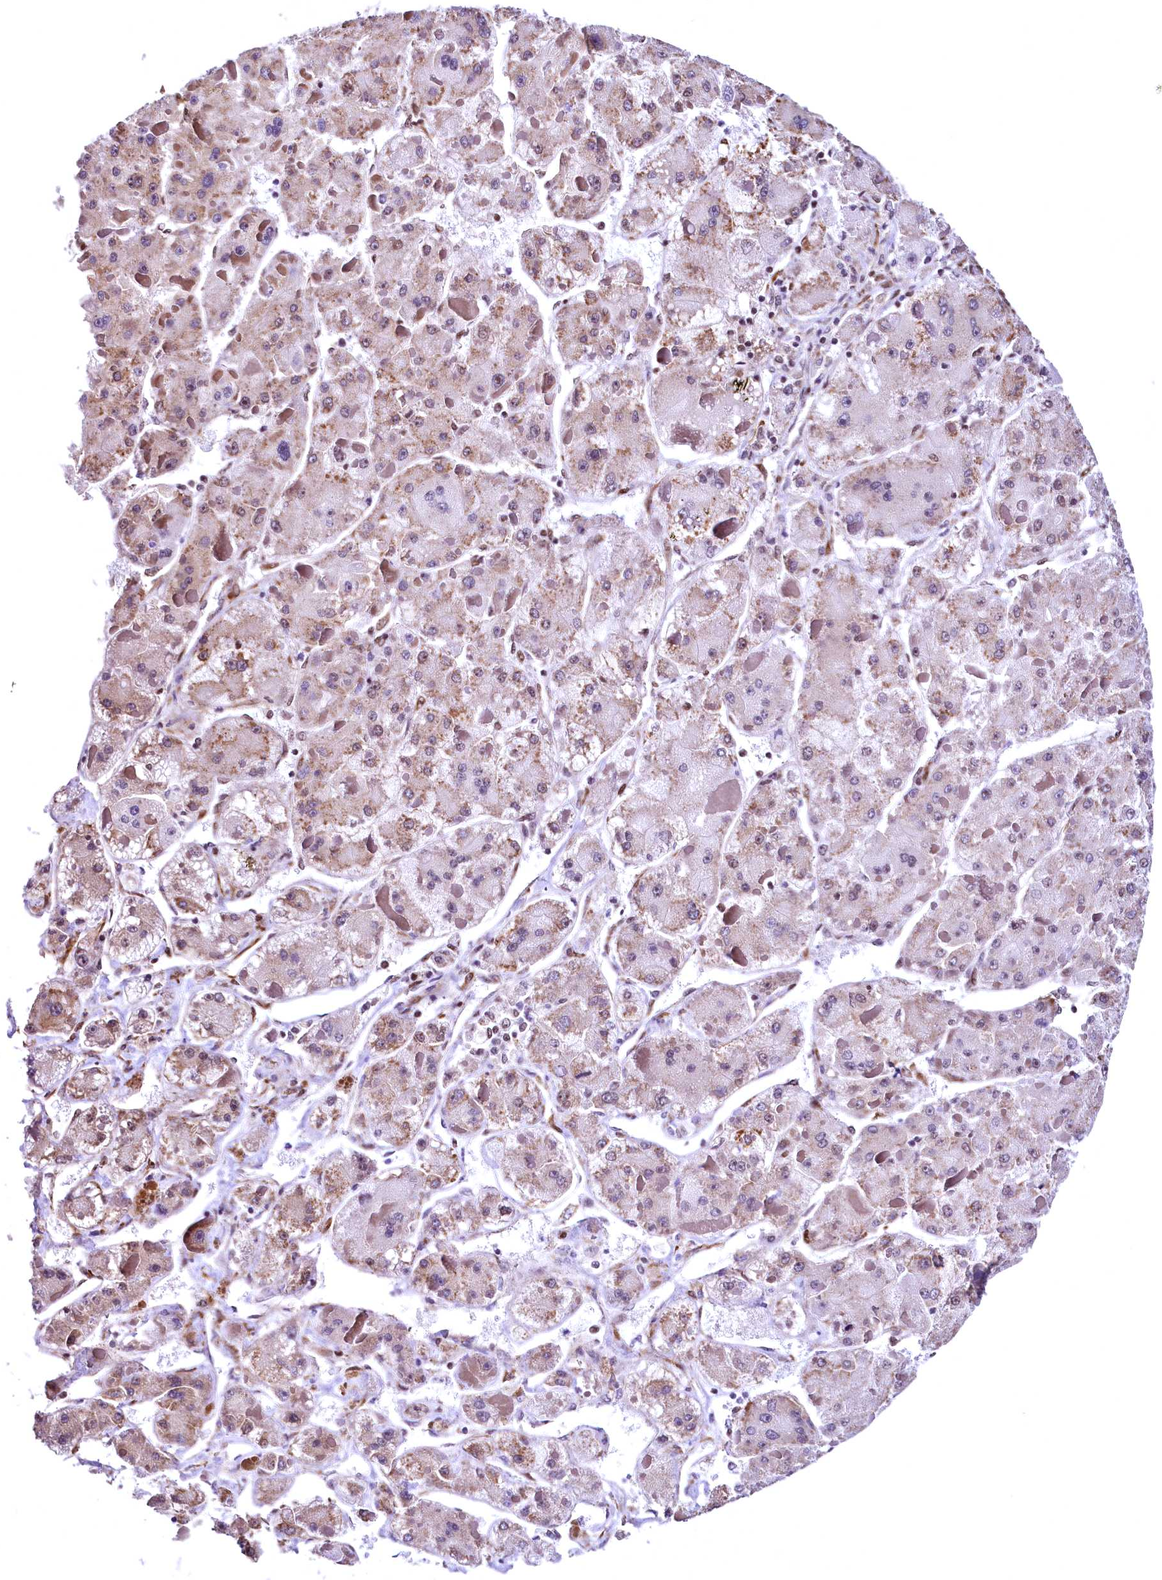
{"staining": {"intensity": "weak", "quantity": "25%-75%", "location": "cytoplasmic/membranous"}, "tissue": "liver cancer", "cell_type": "Tumor cells", "image_type": "cancer", "snomed": [{"axis": "morphology", "description": "Carcinoma, Hepatocellular, NOS"}, {"axis": "topography", "description": "Liver"}], "caption": "Protein staining of liver hepatocellular carcinoma tissue displays weak cytoplasmic/membranous positivity in approximately 25%-75% of tumor cells. Ihc stains the protein in brown and the nuclei are stained blue.", "gene": "PDS5B", "patient": {"sex": "female", "age": 73}}